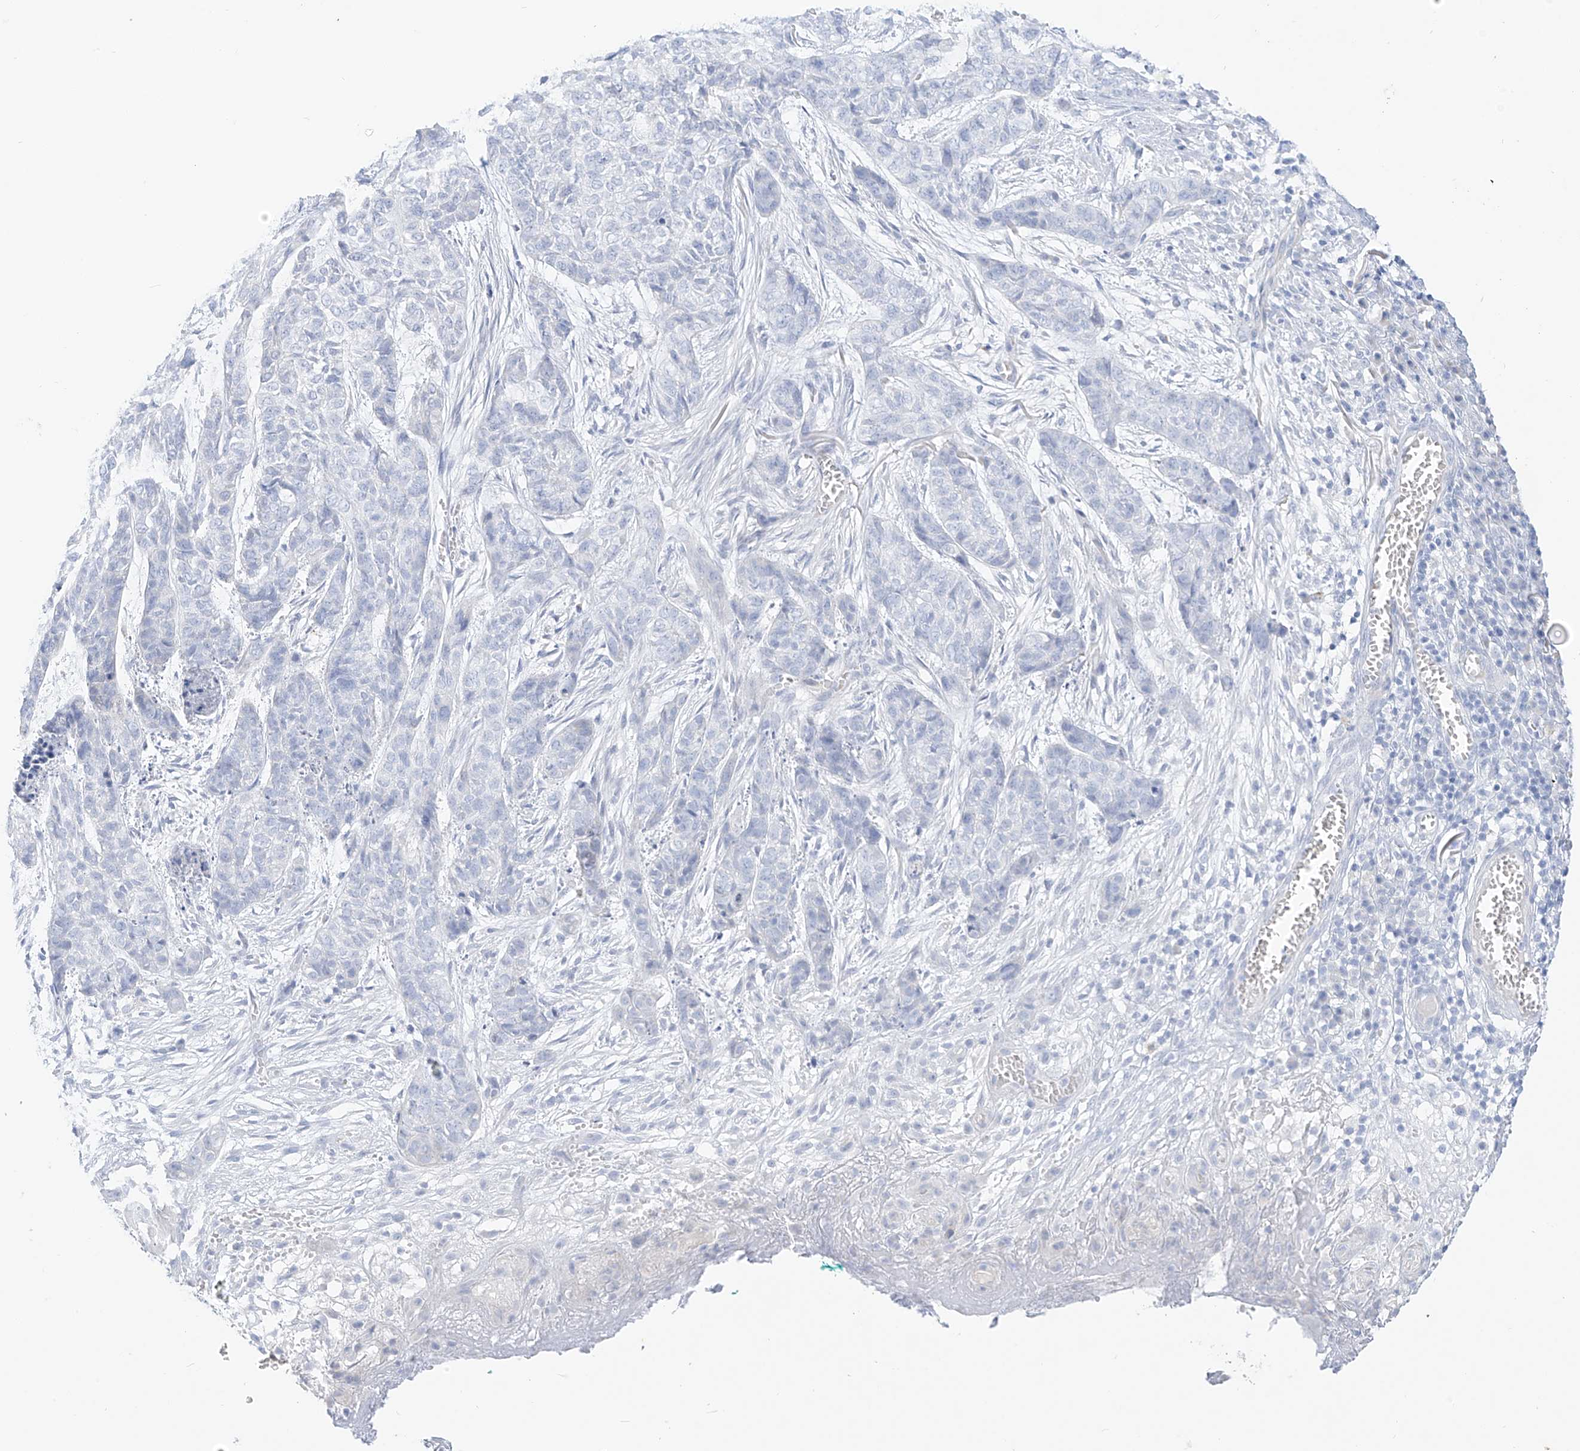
{"staining": {"intensity": "negative", "quantity": "none", "location": "none"}, "tissue": "skin cancer", "cell_type": "Tumor cells", "image_type": "cancer", "snomed": [{"axis": "morphology", "description": "Basal cell carcinoma"}, {"axis": "topography", "description": "Skin"}], "caption": "DAB immunohistochemical staining of human skin cancer (basal cell carcinoma) exhibits no significant staining in tumor cells.", "gene": "ST3GAL5", "patient": {"sex": "female", "age": 64}}